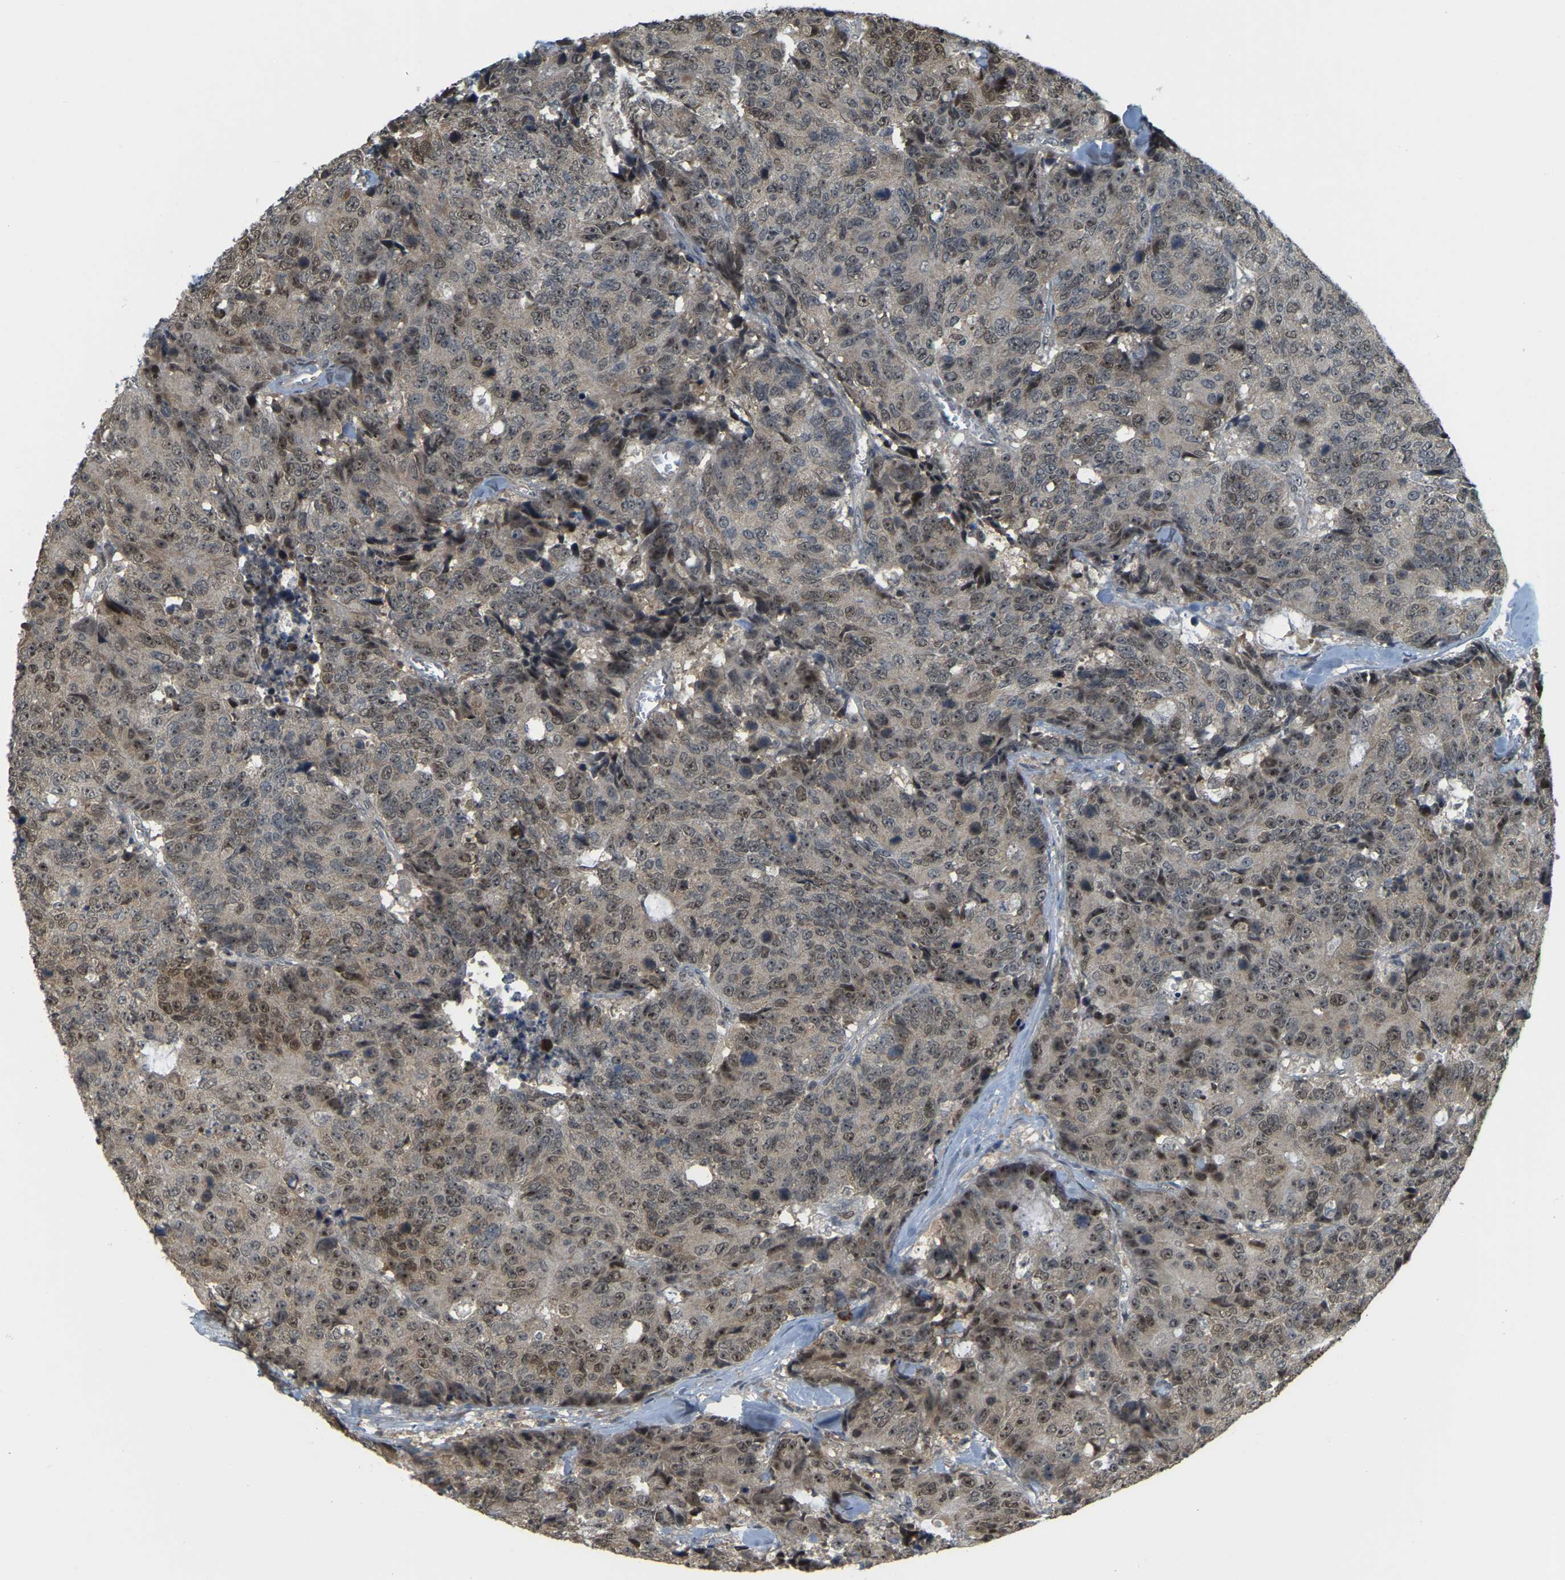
{"staining": {"intensity": "moderate", "quantity": ">75%", "location": "nuclear"}, "tissue": "colorectal cancer", "cell_type": "Tumor cells", "image_type": "cancer", "snomed": [{"axis": "morphology", "description": "Adenocarcinoma, NOS"}, {"axis": "topography", "description": "Colon"}], "caption": "A high-resolution photomicrograph shows immunohistochemistry staining of colorectal cancer, which reveals moderate nuclear positivity in about >75% of tumor cells.", "gene": "BRF2", "patient": {"sex": "female", "age": 86}}